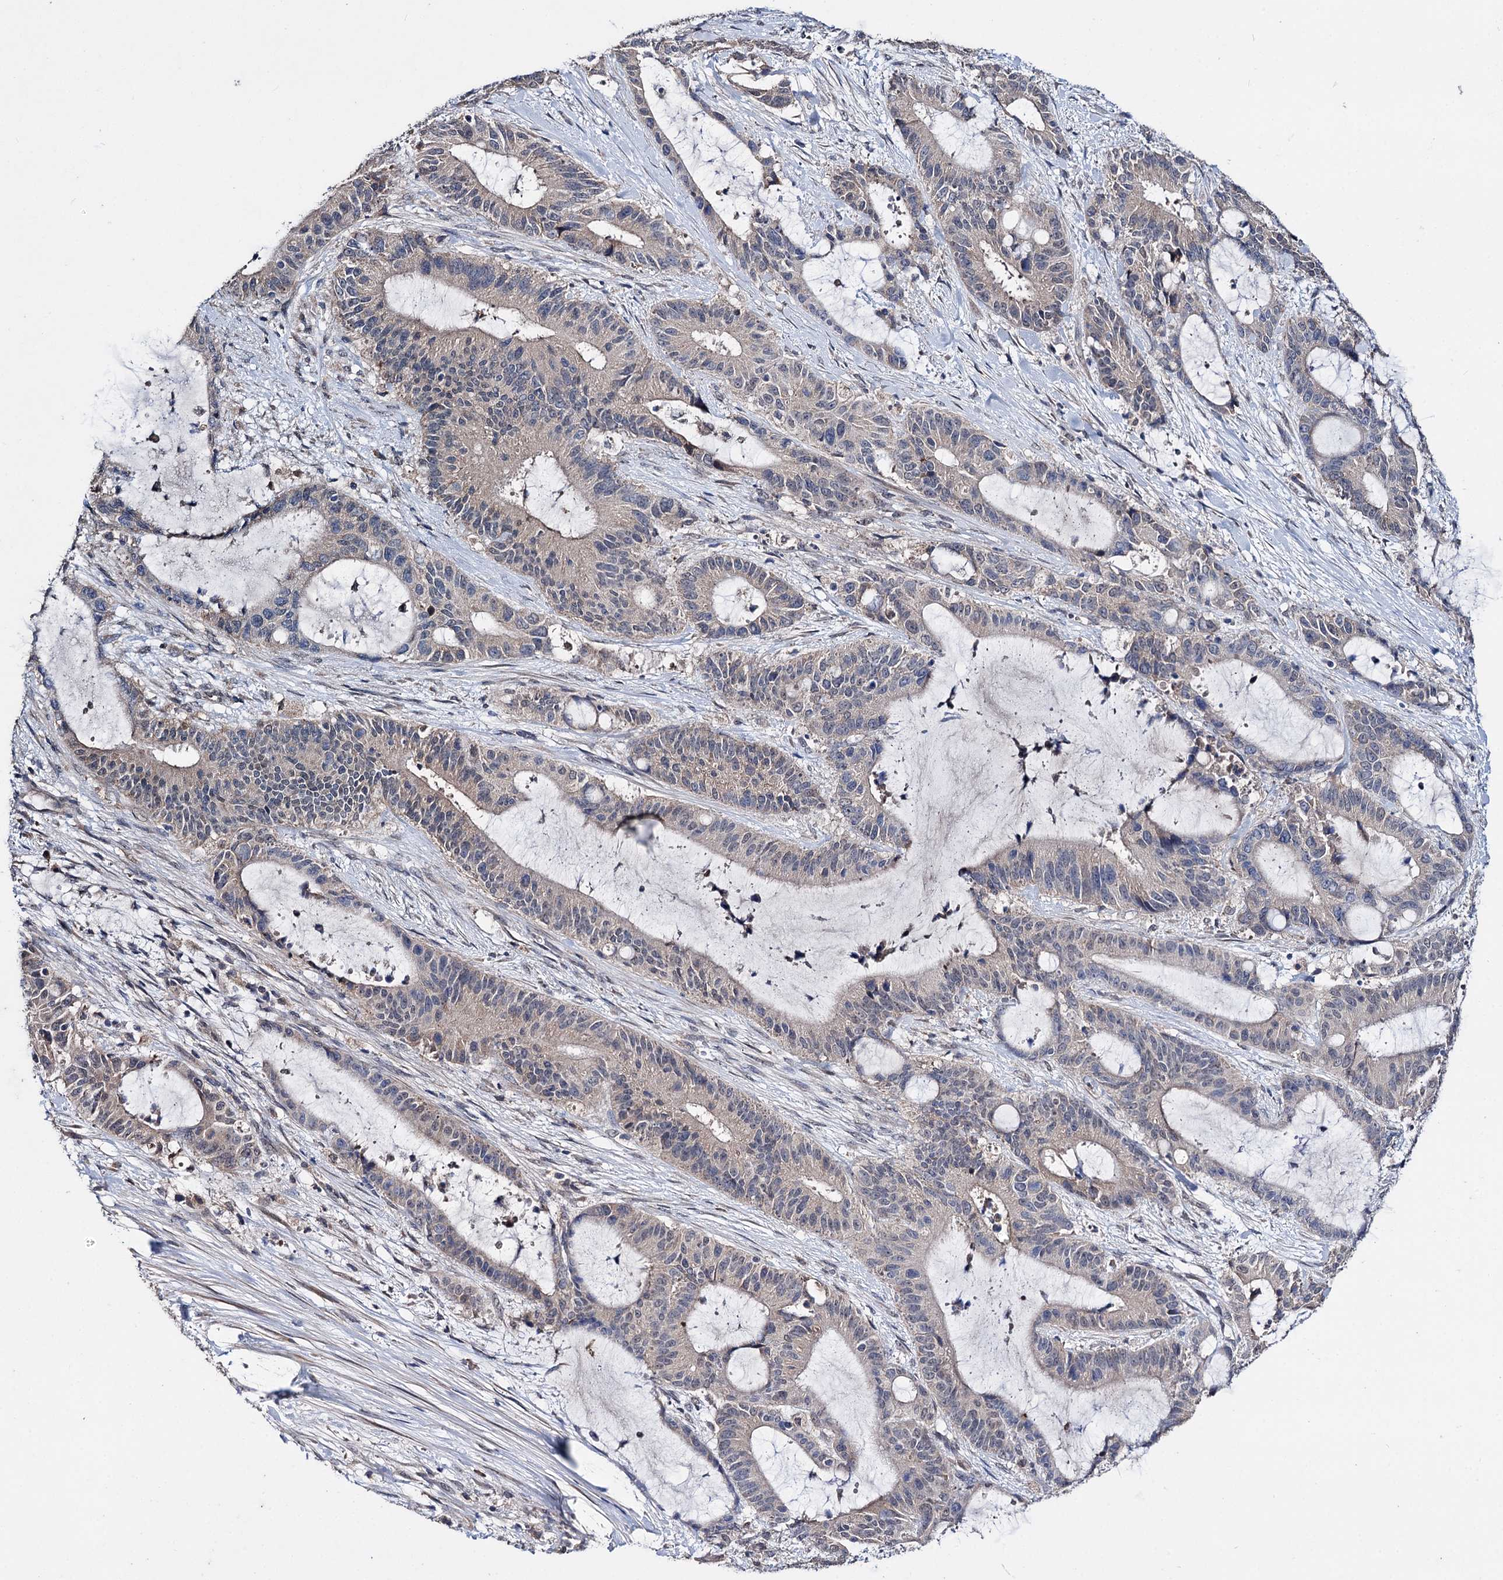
{"staining": {"intensity": "weak", "quantity": "<25%", "location": "cytoplasmic/membranous"}, "tissue": "liver cancer", "cell_type": "Tumor cells", "image_type": "cancer", "snomed": [{"axis": "morphology", "description": "Normal tissue, NOS"}, {"axis": "morphology", "description": "Cholangiocarcinoma"}, {"axis": "topography", "description": "Liver"}, {"axis": "topography", "description": "Peripheral nerve tissue"}], "caption": "This histopathology image is of liver cancer (cholangiocarcinoma) stained with IHC to label a protein in brown with the nuclei are counter-stained blue. There is no expression in tumor cells.", "gene": "CLPB", "patient": {"sex": "female", "age": 73}}